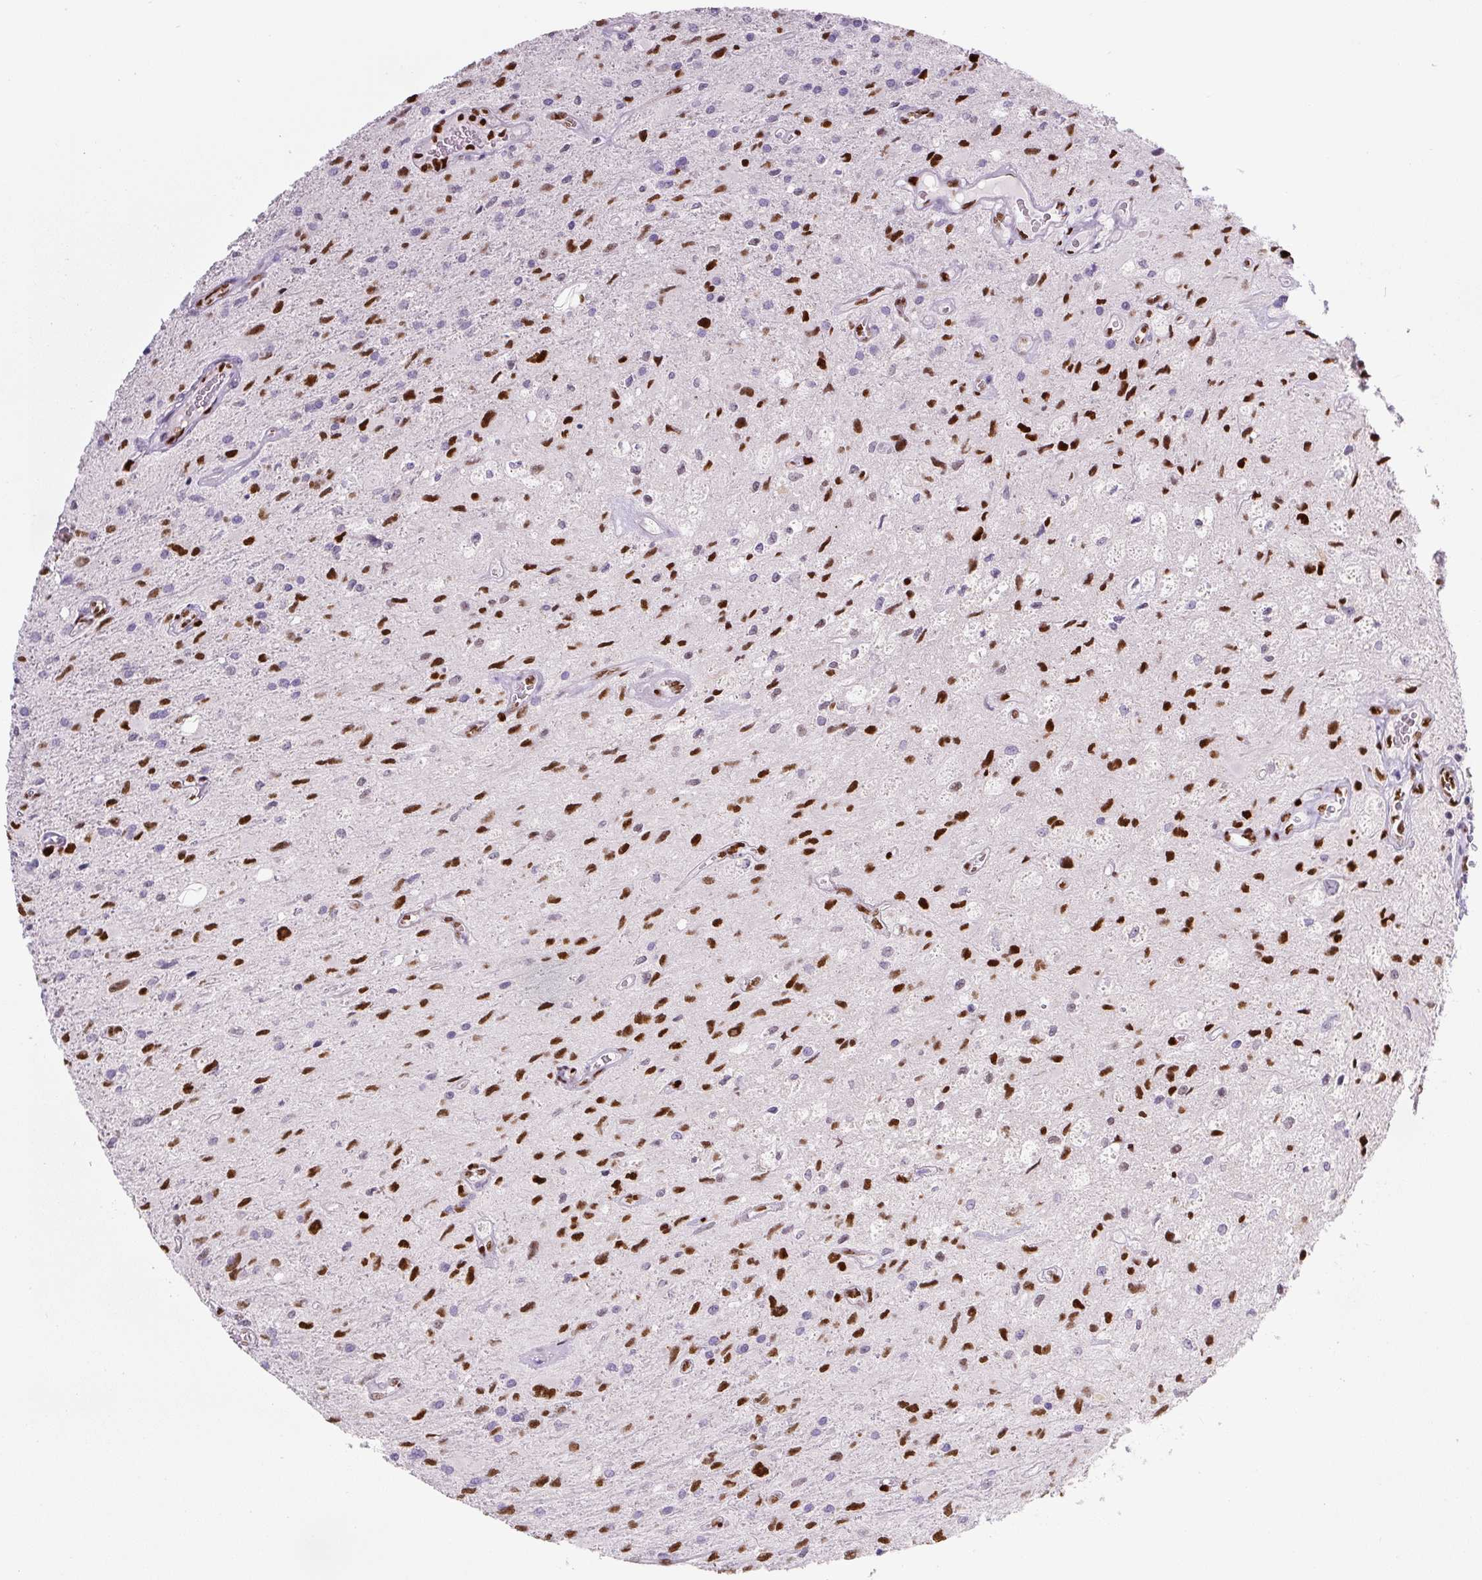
{"staining": {"intensity": "strong", "quantity": "25%-75%", "location": "nuclear"}, "tissue": "glioma", "cell_type": "Tumor cells", "image_type": "cancer", "snomed": [{"axis": "morphology", "description": "Glioma, malignant, High grade"}, {"axis": "topography", "description": "Brain"}], "caption": "Strong nuclear protein staining is present in about 25%-75% of tumor cells in high-grade glioma (malignant).", "gene": "ZEB1", "patient": {"sex": "female", "age": 70}}